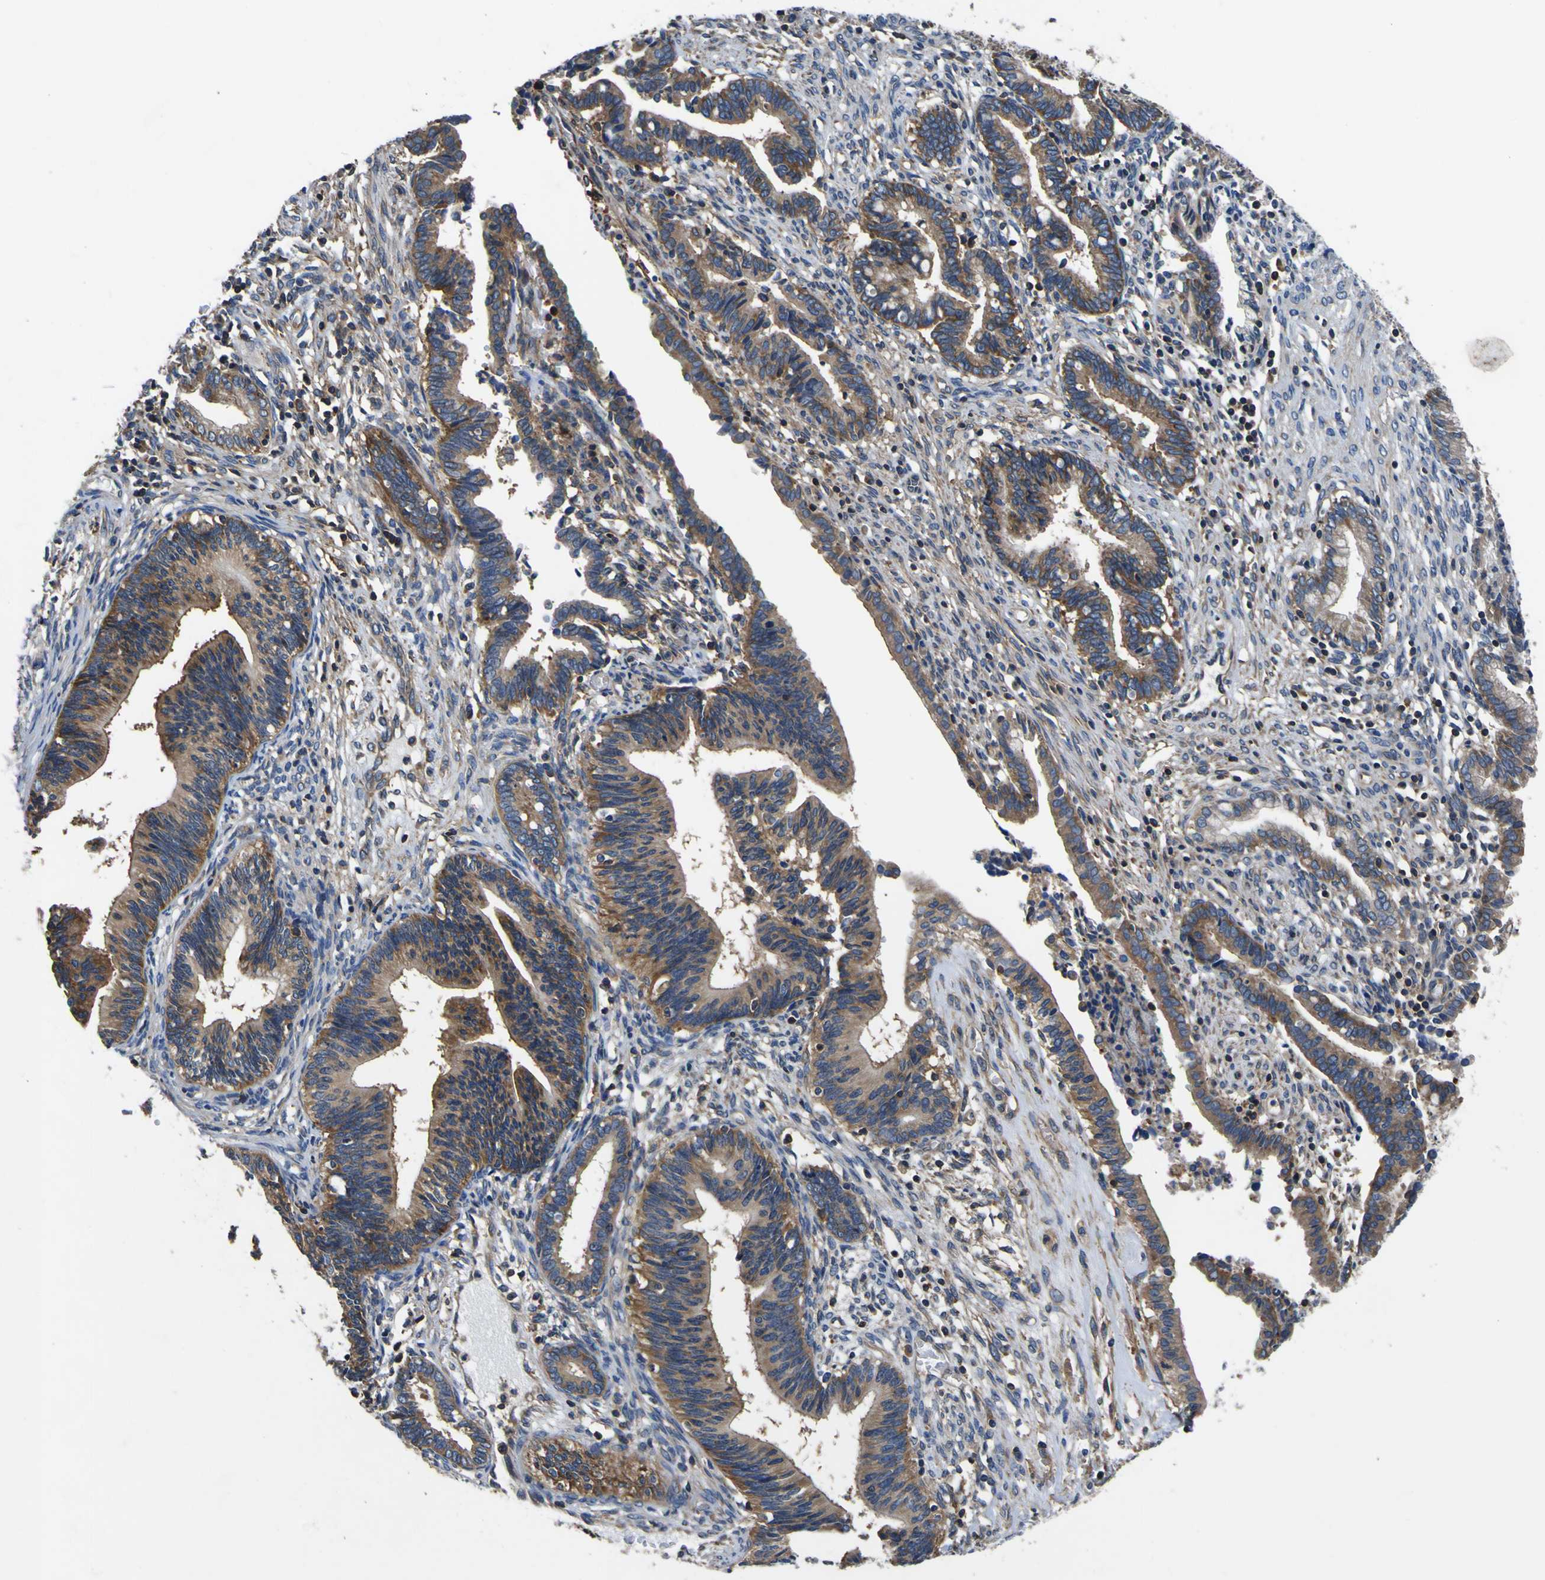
{"staining": {"intensity": "moderate", "quantity": ">75%", "location": "cytoplasmic/membranous"}, "tissue": "cervical cancer", "cell_type": "Tumor cells", "image_type": "cancer", "snomed": [{"axis": "morphology", "description": "Adenocarcinoma, NOS"}, {"axis": "topography", "description": "Cervix"}], "caption": "Protein analysis of cervical cancer tissue displays moderate cytoplasmic/membranous expression in about >75% of tumor cells. The staining was performed using DAB (3,3'-diaminobenzidine) to visualize the protein expression in brown, while the nuclei were stained in blue with hematoxylin (Magnification: 20x).", "gene": "CNR2", "patient": {"sex": "female", "age": 44}}